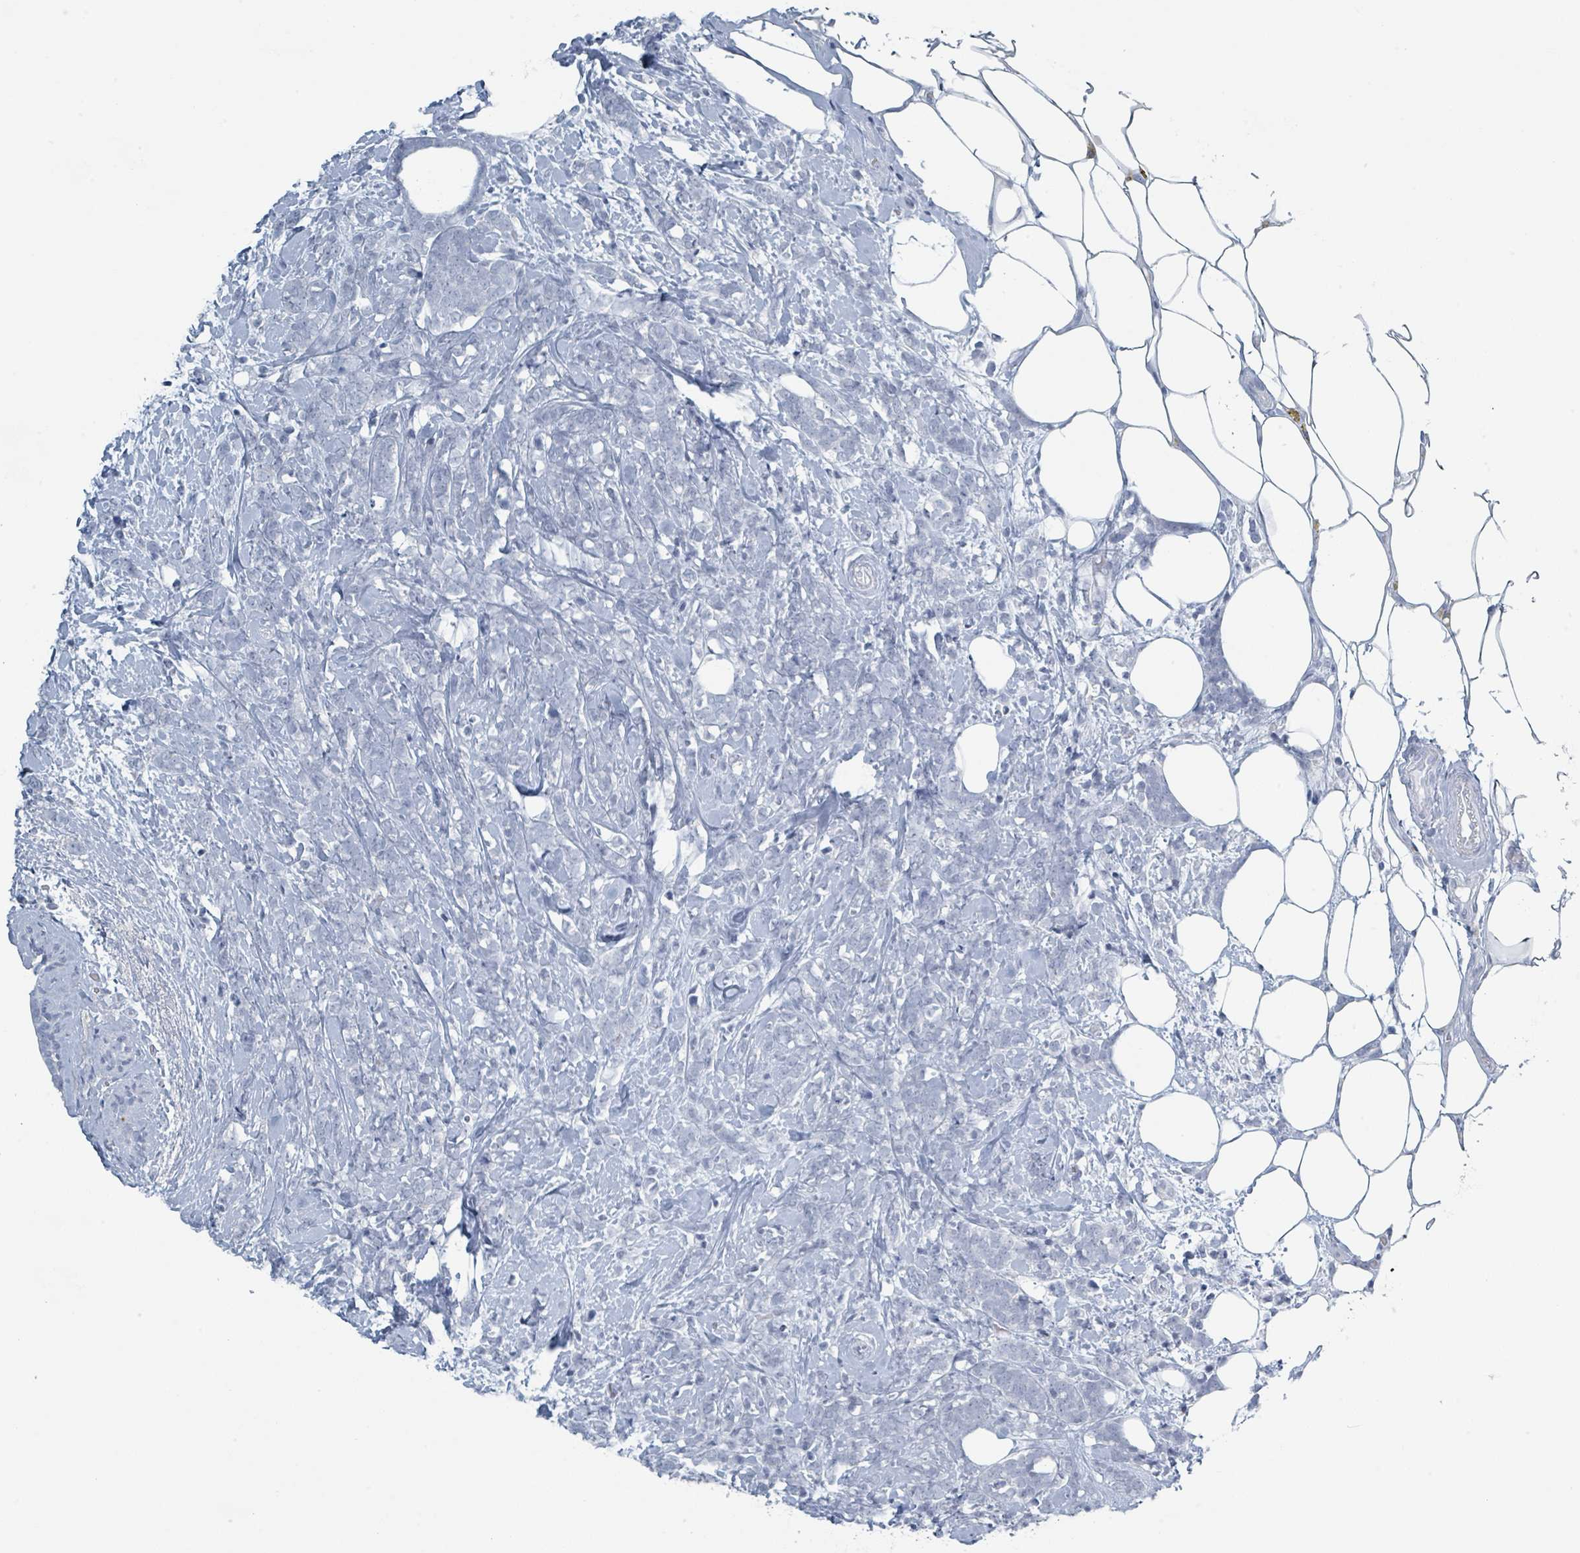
{"staining": {"intensity": "negative", "quantity": "none", "location": "none"}, "tissue": "breast cancer", "cell_type": "Tumor cells", "image_type": "cancer", "snomed": [{"axis": "morphology", "description": "Lobular carcinoma"}, {"axis": "topography", "description": "Breast"}], "caption": "Histopathology image shows no significant protein staining in tumor cells of breast cancer. (Brightfield microscopy of DAB (3,3'-diaminobenzidine) immunohistochemistry at high magnification).", "gene": "GPR15LG", "patient": {"sex": "female", "age": 58}}